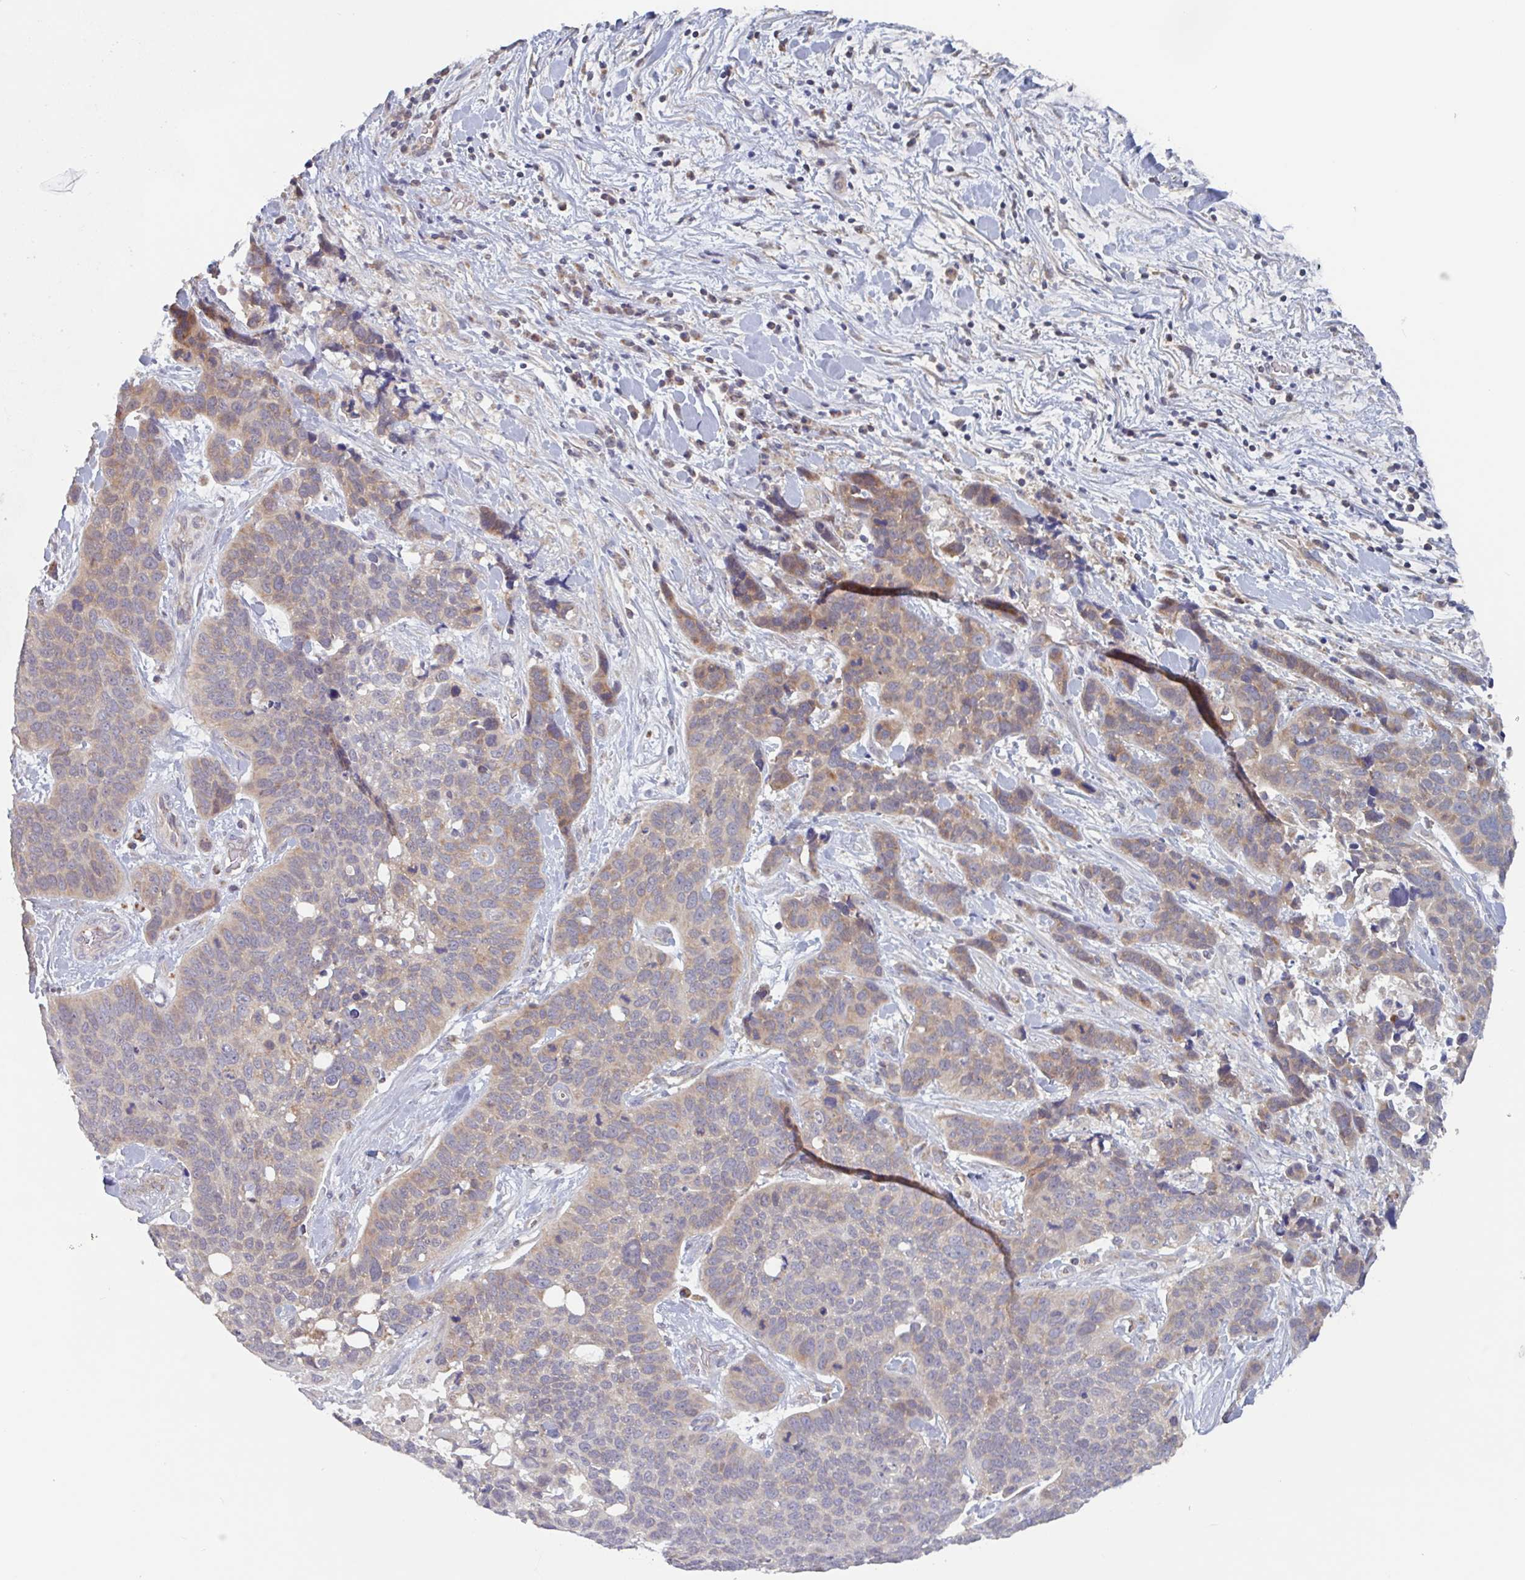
{"staining": {"intensity": "weak", "quantity": "25%-75%", "location": "cytoplasmic/membranous"}, "tissue": "lung cancer", "cell_type": "Tumor cells", "image_type": "cancer", "snomed": [{"axis": "morphology", "description": "Squamous cell carcinoma, NOS"}, {"axis": "topography", "description": "Lung"}], "caption": "Human lung squamous cell carcinoma stained with a protein marker demonstrates weak staining in tumor cells.", "gene": "SURF1", "patient": {"sex": "male", "age": 62}}